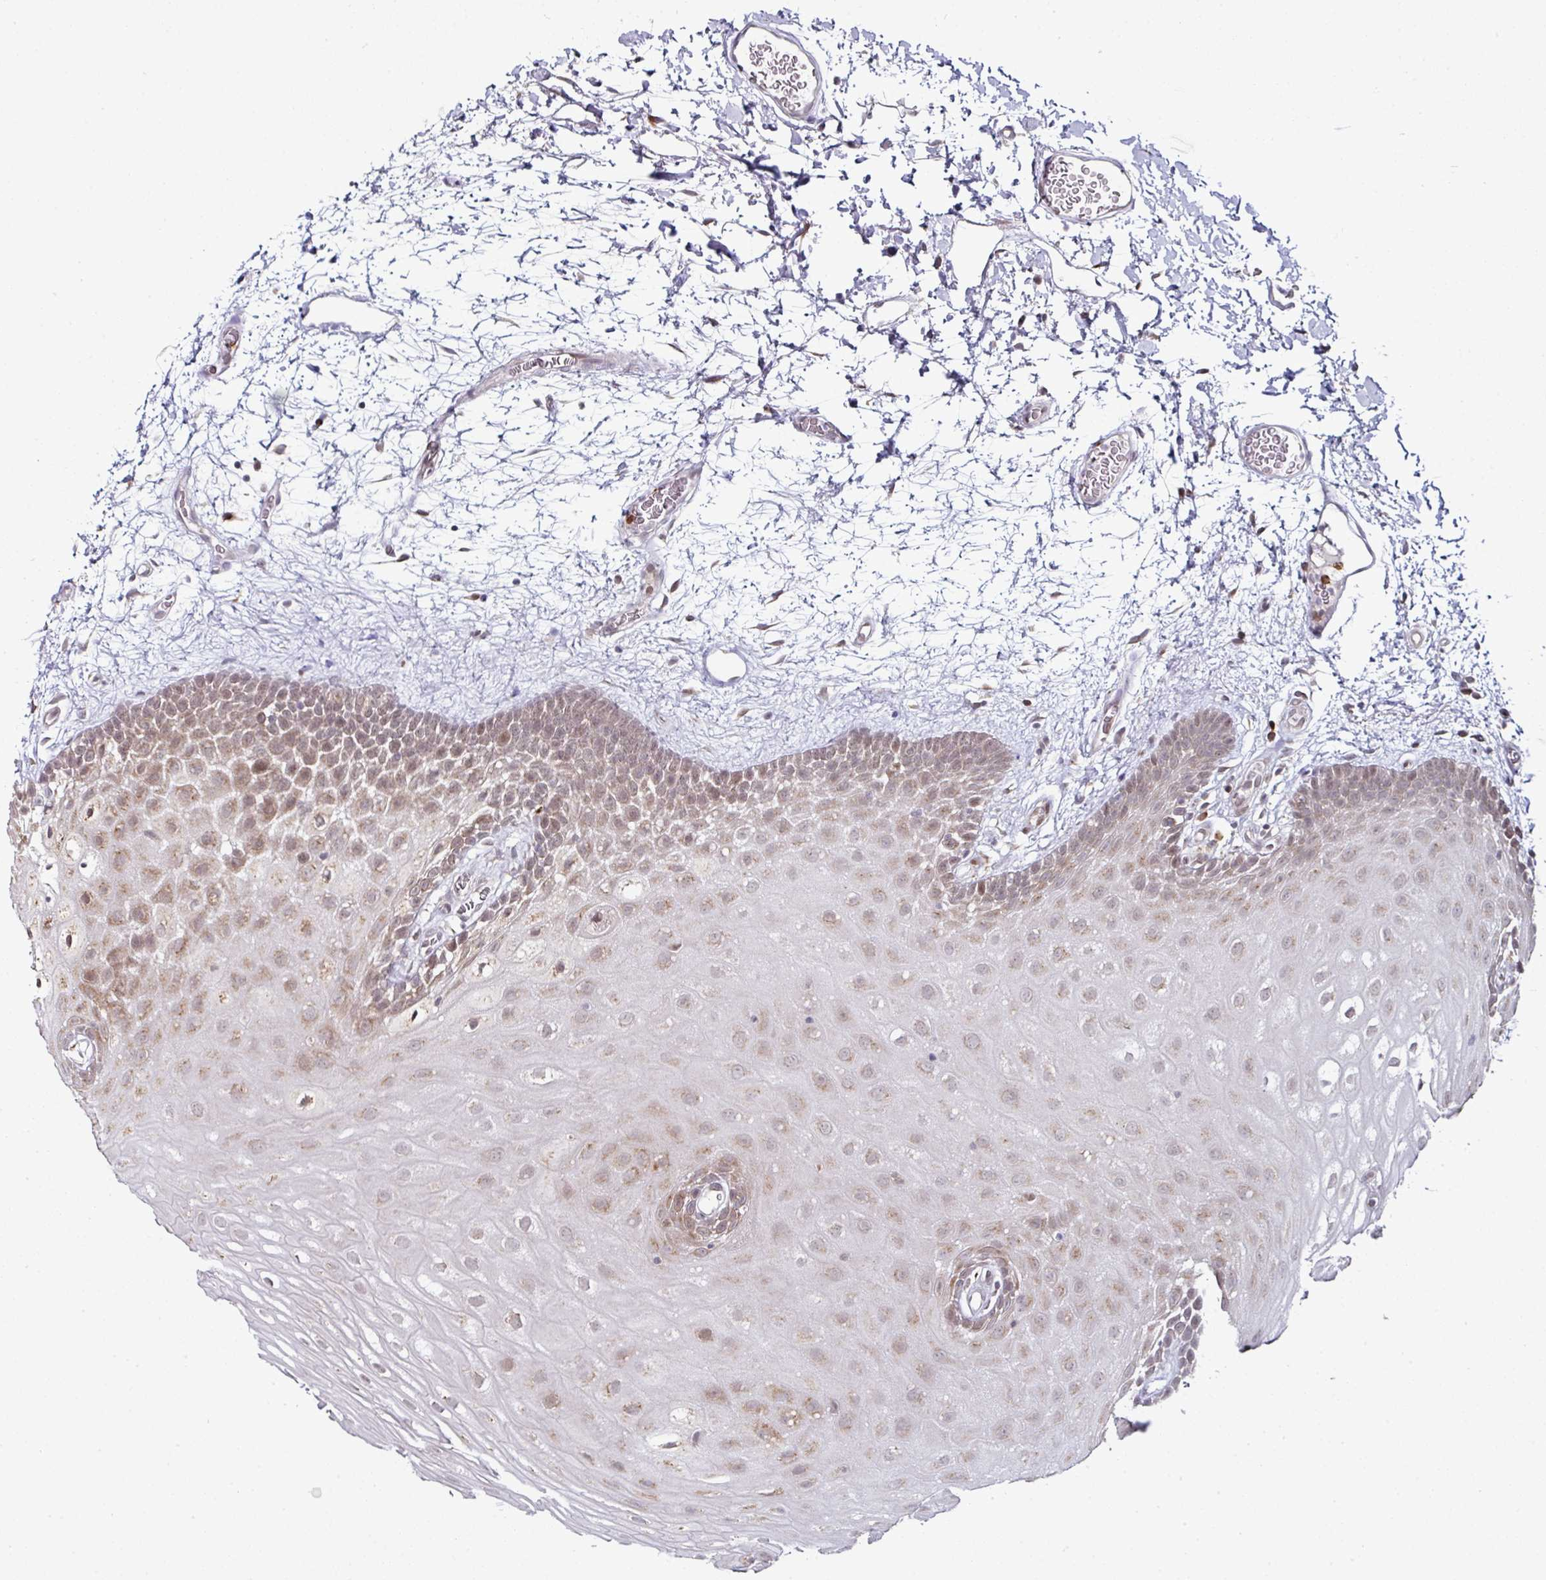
{"staining": {"intensity": "moderate", "quantity": "25%-75%", "location": "cytoplasmic/membranous"}, "tissue": "oral mucosa", "cell_type": "Squamous epithelial cells", "image_type": "normal", "snomed": [{"axis": "morphology", "description": "Normal tissue, NOS"}, {"axis": "morphology", "description": "Squamous cell carcinoma, NOS"}, {"axis": "topography", "description": "Oral tissue"}, {"axis": "topography", "description": "Tounge, NOS"}, {"axis": "topography", "description": "Head-Neck"}], "caption": "Immunohistochemical staining of normal human oral mucosa shows 25%-75% levels of moderate cytoplasmic/membranous protein expression in approximately 25%-75% of squamous epithelial cells. (Stains: DAB in brown, nuclei in blue, Microscopy: brightfield microscopy at high magnification).", "gene": "APOLD1", "patient": {"sex": "male", "age": 76}}